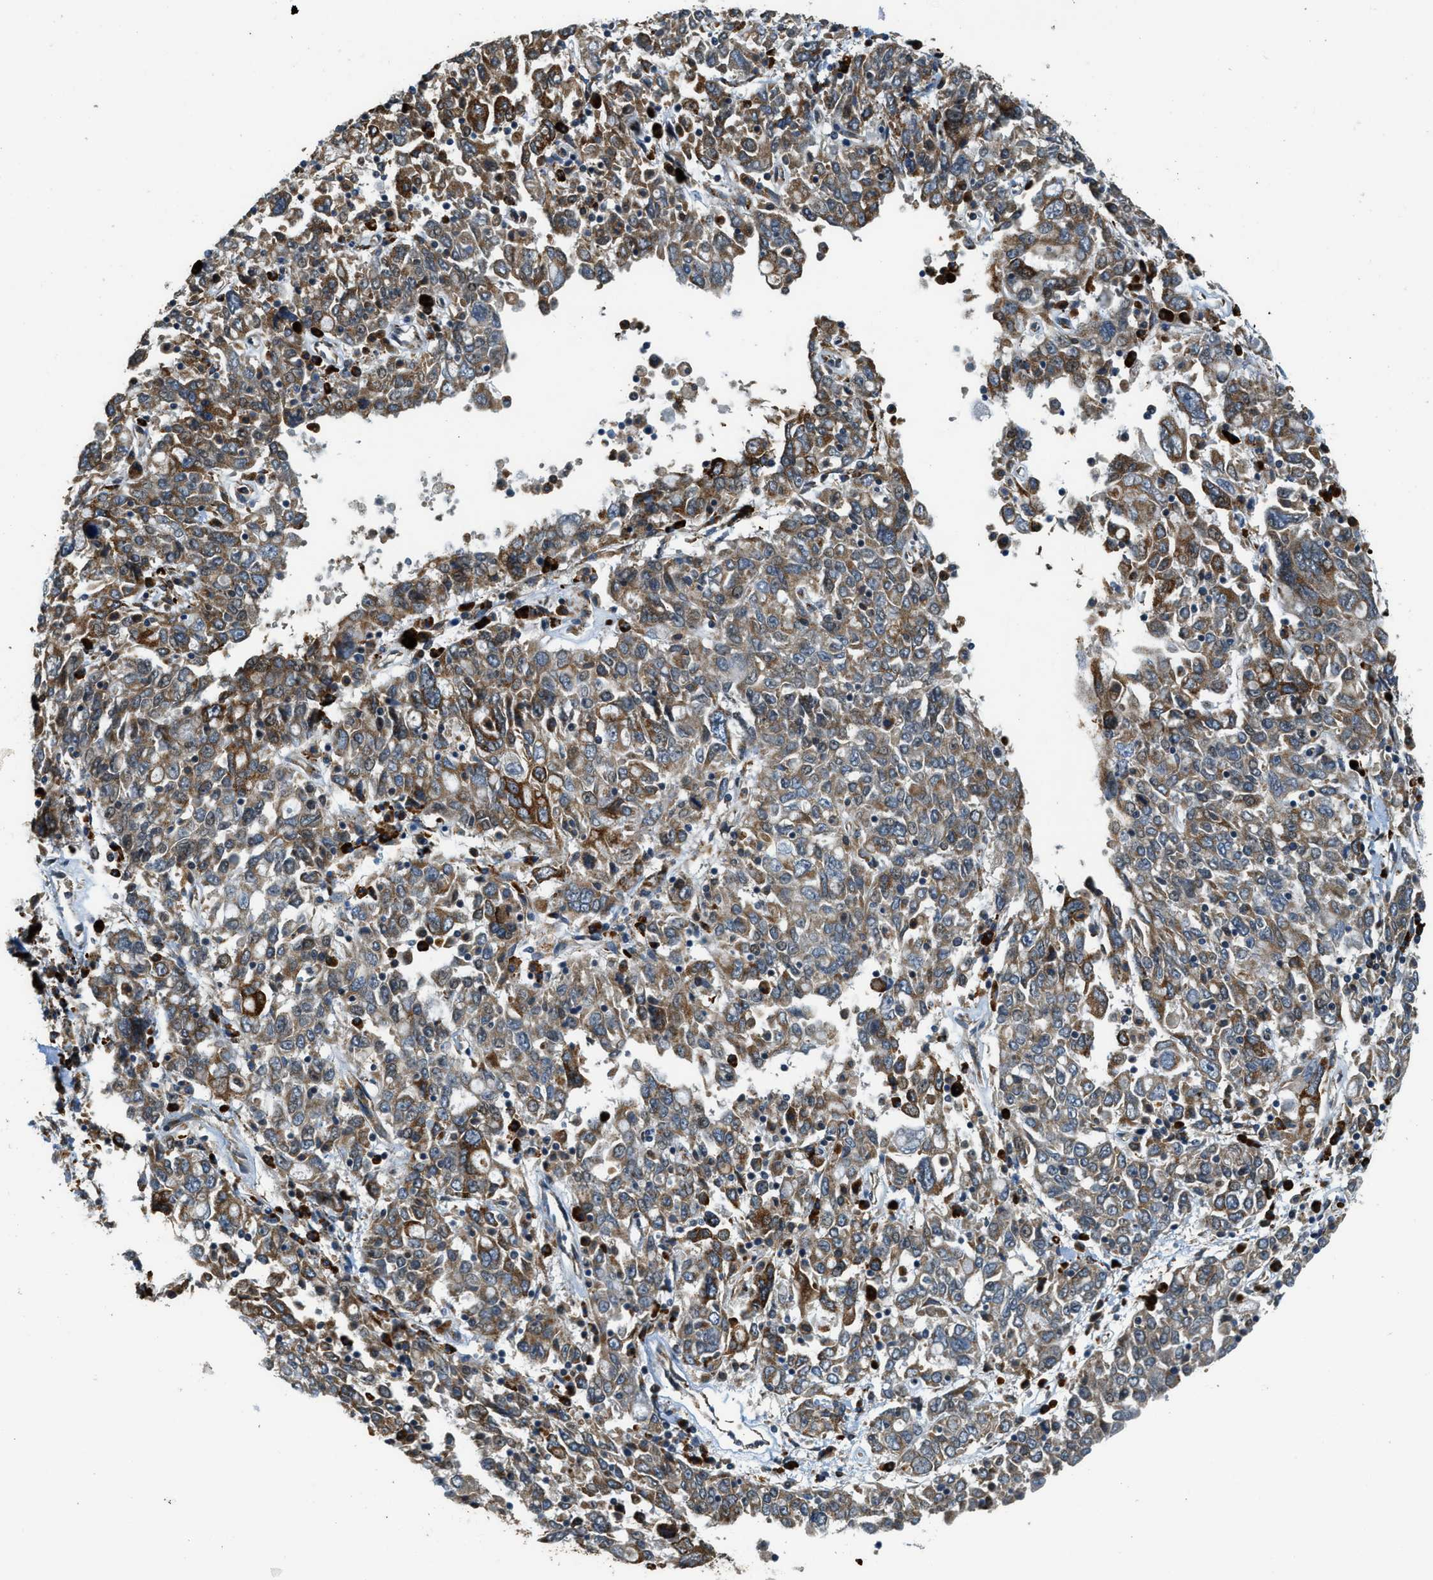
{"staining": {"intensity": "moderate", "quantity": ">75%", "location": "cytoplasmic/membranous"}, "tissue": "ovarian cancer", "cell_type": "Tumor cells", "image_type": "cancer", "snomed": [{"axis": "morphology", "description": "Carcinoma, endometroid"}, {"axis": "topography", "description": "Ovary"}], "caption": "Immunohistochemical staining of ovarian endometroid carcinoma demonstrates medium levels of moderate cytoplasmic/membranous positivity in approximately >75% of tumor cells.", "gene": "HERC2", "patient": {"sex": "female", "age": 62}}